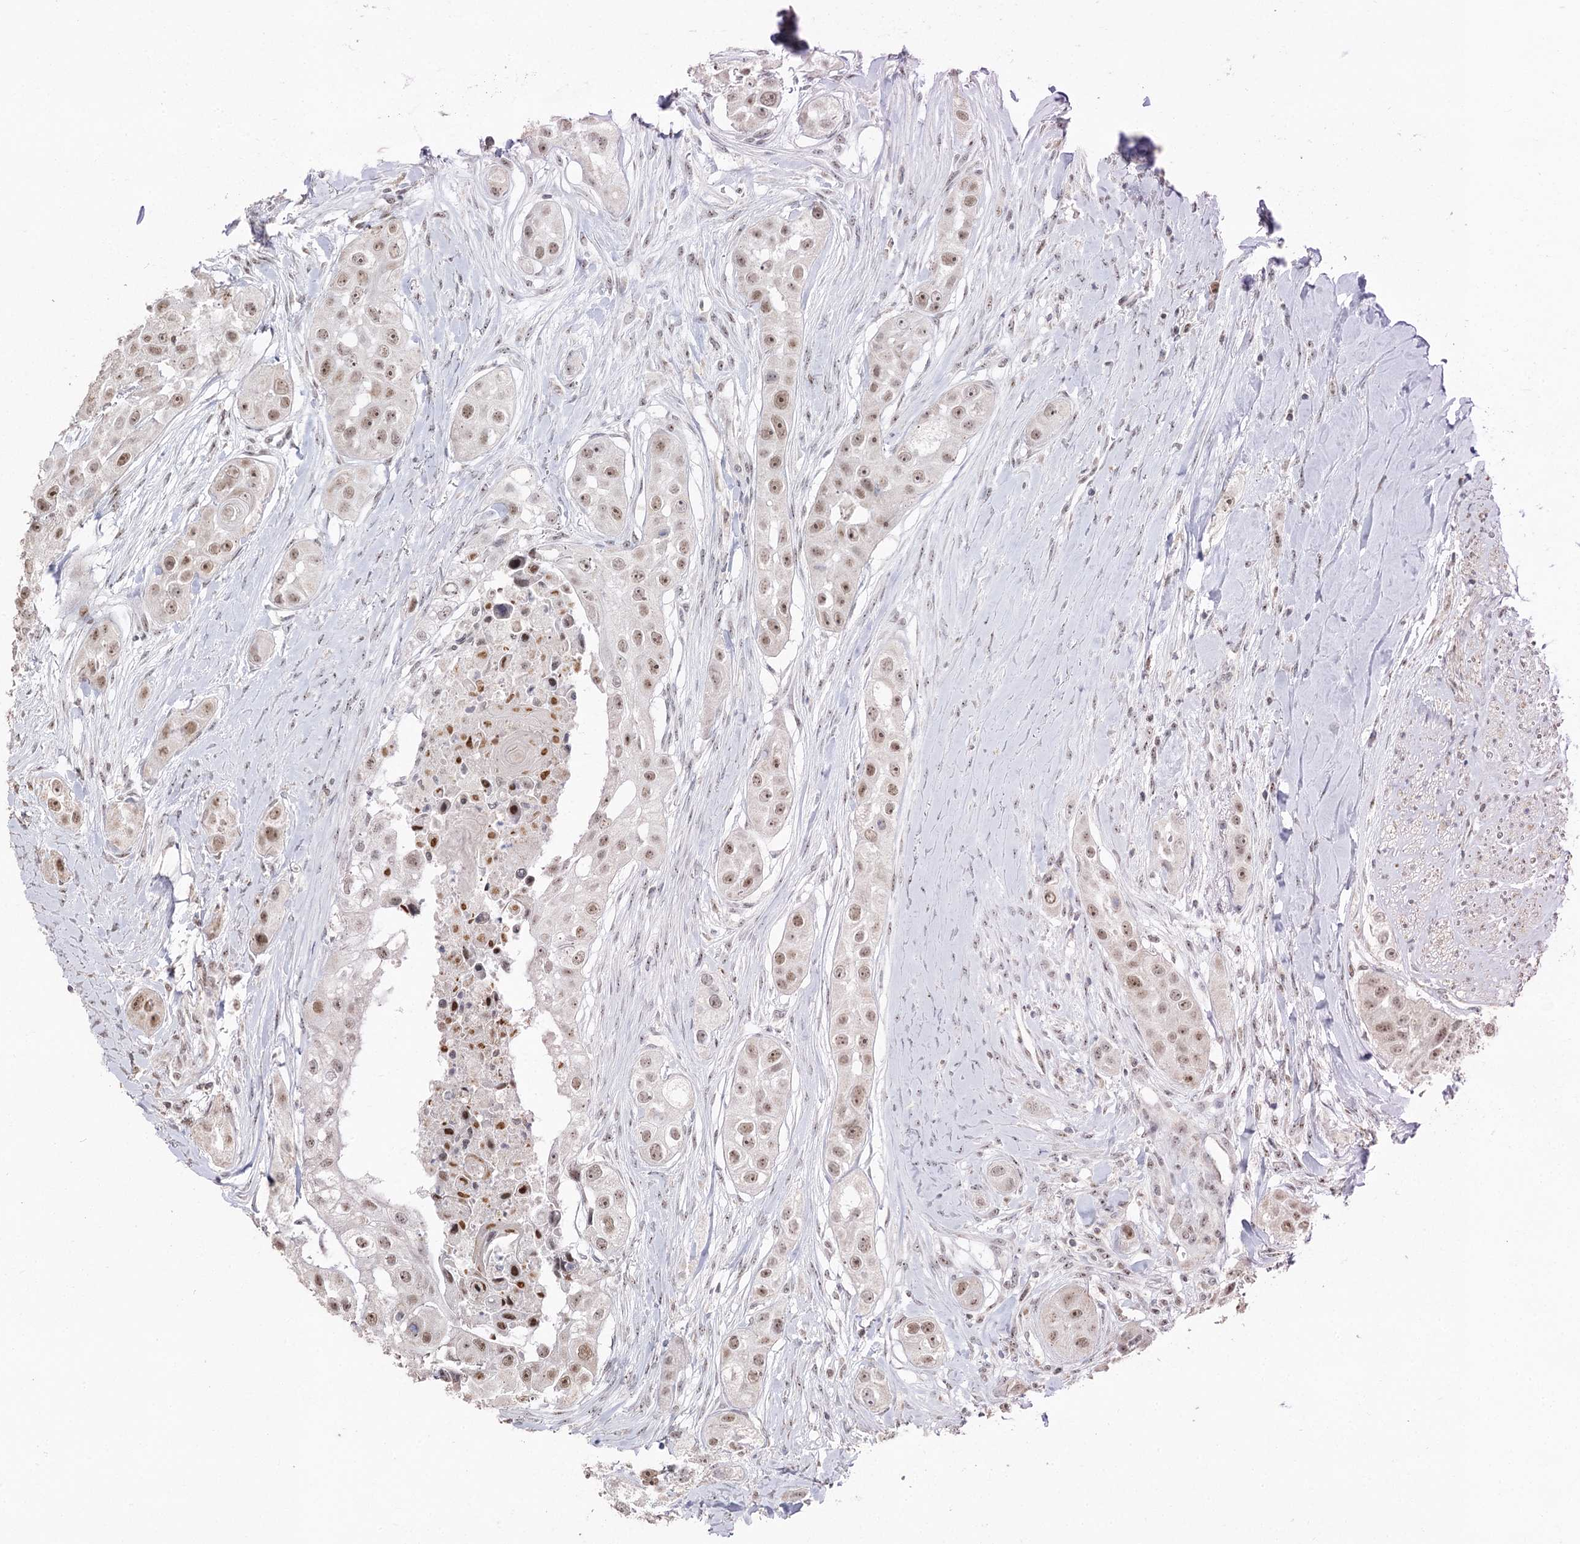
{"staining": {"intensity": "moderate", "quantity": "25%-75%", "location": "nuclear"}, "tissue": "head and neck cancer", "cell_type": "Tumor cells", "image_type": "cancer", "snomed": [{"axis": "morphology", "description": "Normal tissue, NOS"}, {"axis": "morphology", "description": "Squamous cell carcinoma, NOS"}, {"axis": "topography", "description": "Skeletal muscle"}, {"axis": "topography", "description": "Head-Neck"}], "caption": "The image reveals staining of head and neck squamous cell carcinoma, revealing moderate nuclear protein expression (brown color) within tumor cells.", "gene": "RUFY4", "patient": {"sex": "male", "age": 51}}